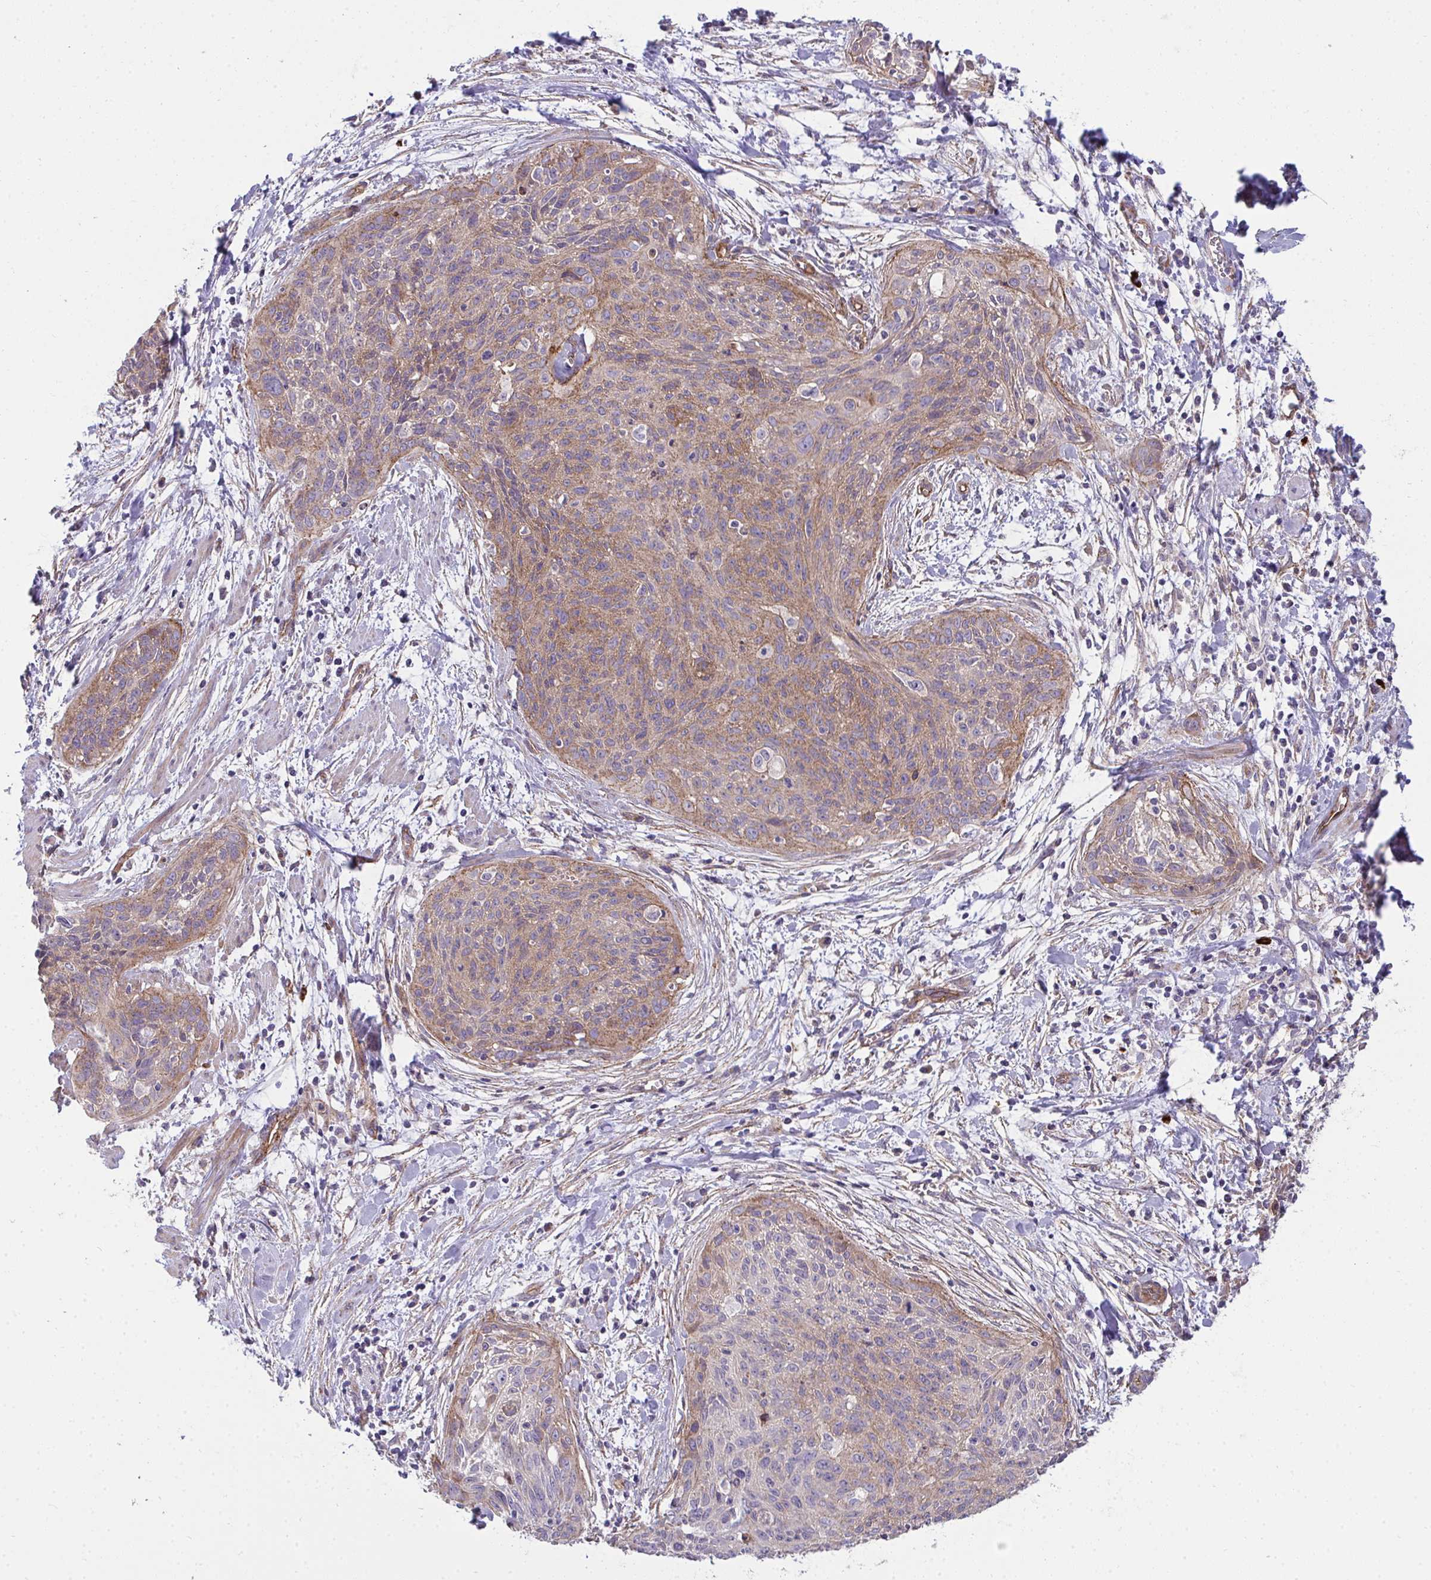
{"staining": {"intensity": "moderate", "quantity": "25%-75%", "location": "cytoplasmic/membranous"}, "tissue": "cervical cancer", "cell_type": "Tumor cells", "image_type": "cancer", "snomed": [{"axis": "morphology", "description": "Squamous cell carcinoma, NOS"}, {"axis": "topography", "description": "Cervix"}], "caption": "An immunohistochemistry (IHC) photomicrograph of tumor tissue is shown. Protein staining in brown highlights moderate cytoplasmic/membranous positivity in squamous cell carcinoma (cervical) within tumor cells.", "gene": "SH2D1B", "patient": {"sex": "female", "age": 55}}